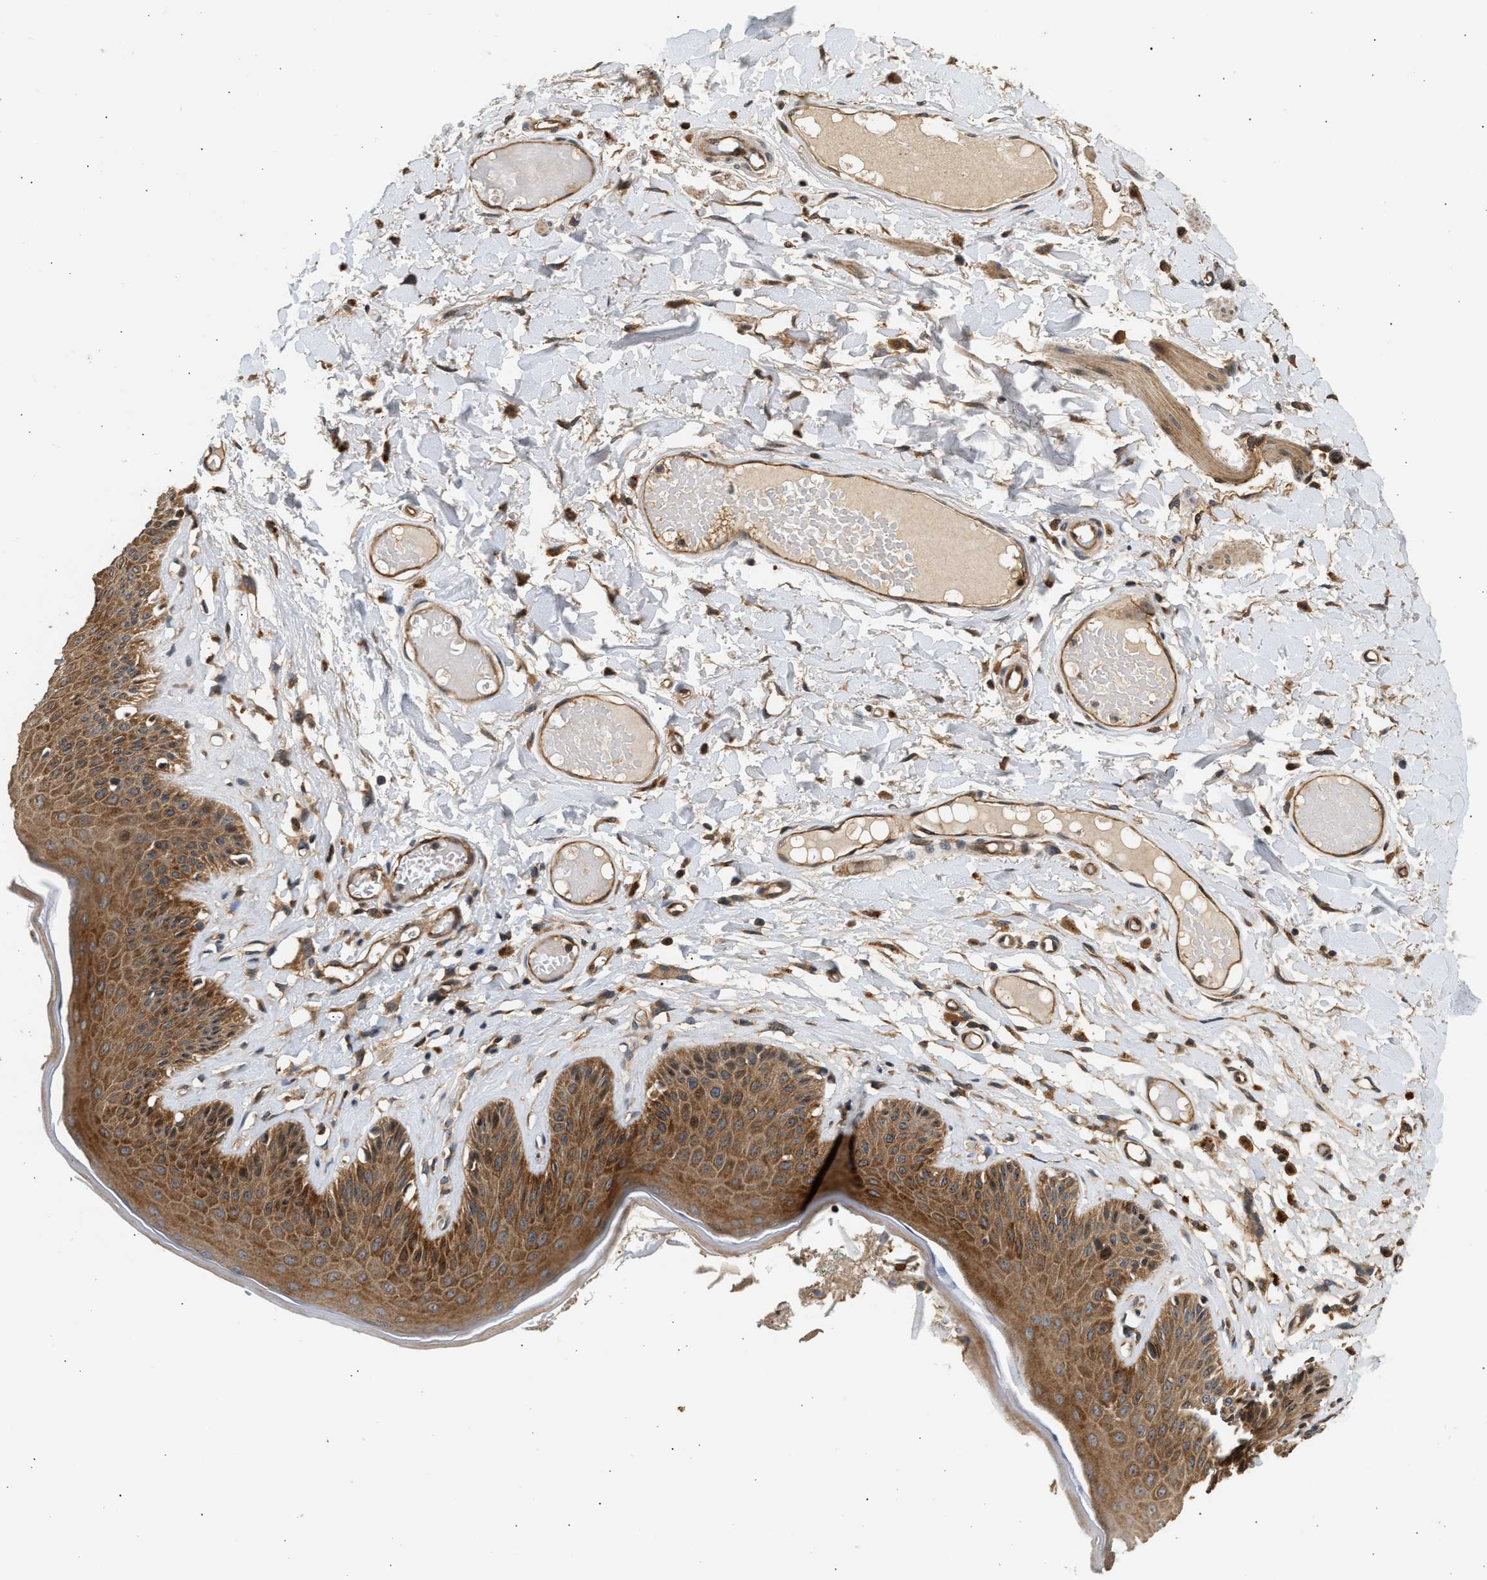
{"staining": {"intensity": "strong", "quantity": ">75%", "location": "cytoplasmic/membranous"}, "tissue": "skin", "cell_type": "Epidermal cells", "image_type": "normal", "snomed": [{"axis": "morphology", "description": "Normal tissue, NOS"}, {"axis": "topography", "description": "Vulva"}], "caption": "This is a histology image of immunohistochemistry staining of normal skin, which shows strong expression in the cytoplasmic/membranous of epidermal cells.", "gene": "DUSP14", "patient": {"sex": "female", "age": 73}}